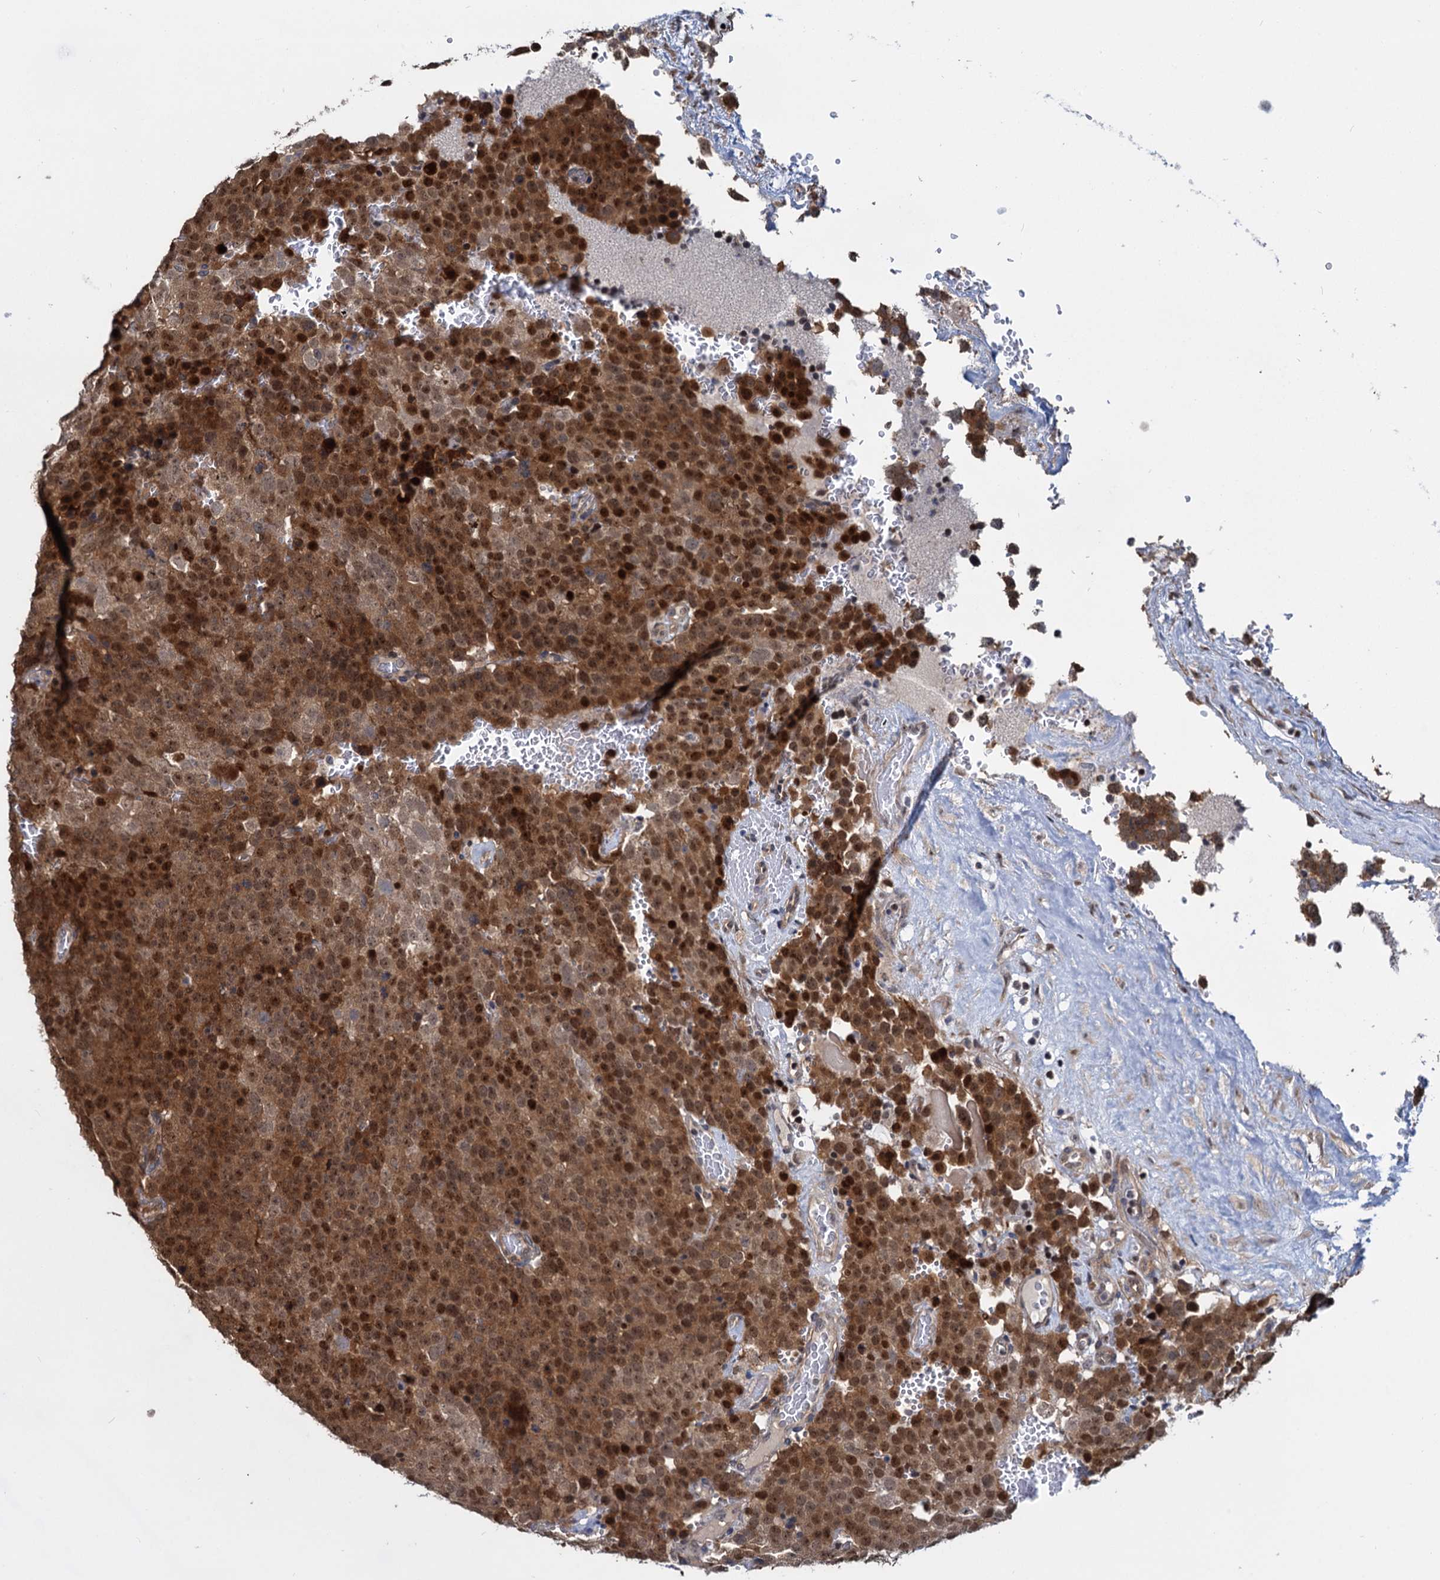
{"staining": {"intensity": "strong", "quantity": ">75%", "location": "cytoplasmic/membranous,nuclear"}, "tissue": "testis cancer", "cell_type": "Tumor cells", "image_type": "cancer", "snomed": [{"axis": "morphology", "description": "Seminoma, NOS"}, {"axis": "topography", "description": "Testis"}], "caption": "Immunohistochemistry (IHC) (DAB (3,3'-diaminobenzidine)) staining of human testis cancer (seminoma) shows strong cytoplasmic/membranous and nuclear protein staining in approximately >75% of tumor cells.", "gene": "UBLCP1", "patient": {"sex": "male", "age": 71}}